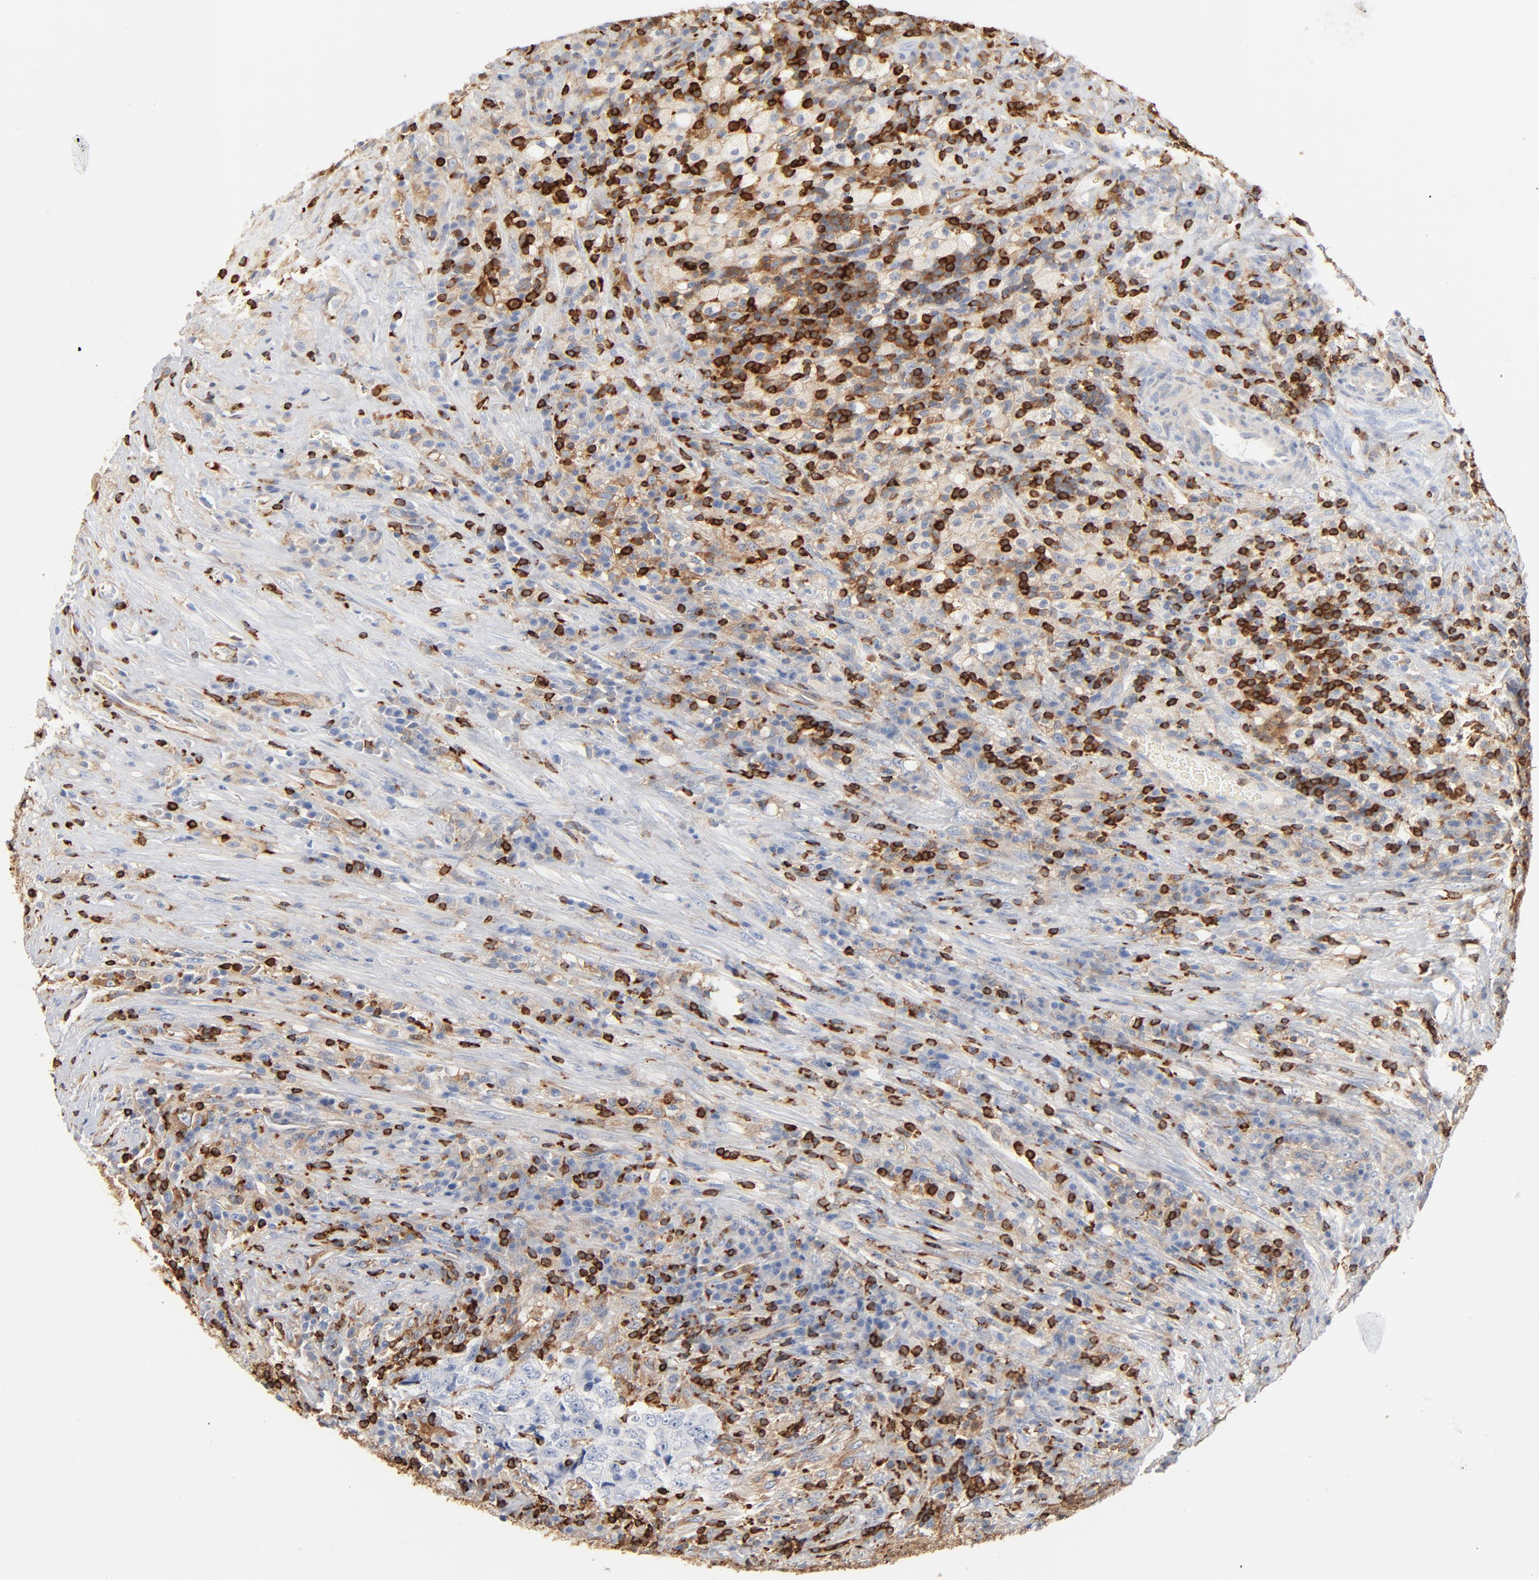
{"staining": {"intensity": "negative", "quantity": "none", "location": "none"}, "tissue": "testis cancer", "cell_type": "Tumor cells", "image_type": "cancer", "snomed": [{"axis": "morphology", "description": "Necrosis, NOS"}, {"axis": "morphology", "description": "Carcinoma, Embryonal, NOS"}, {"axis": "topography", "description": "Testis"}], "caption": "Testis embryonal carcinoma was stained to show a protein in brown. There is no significant staining in tumor cells.", "gene": "SH3KBP1", "patient": {"sex": "male", "age": 19}}